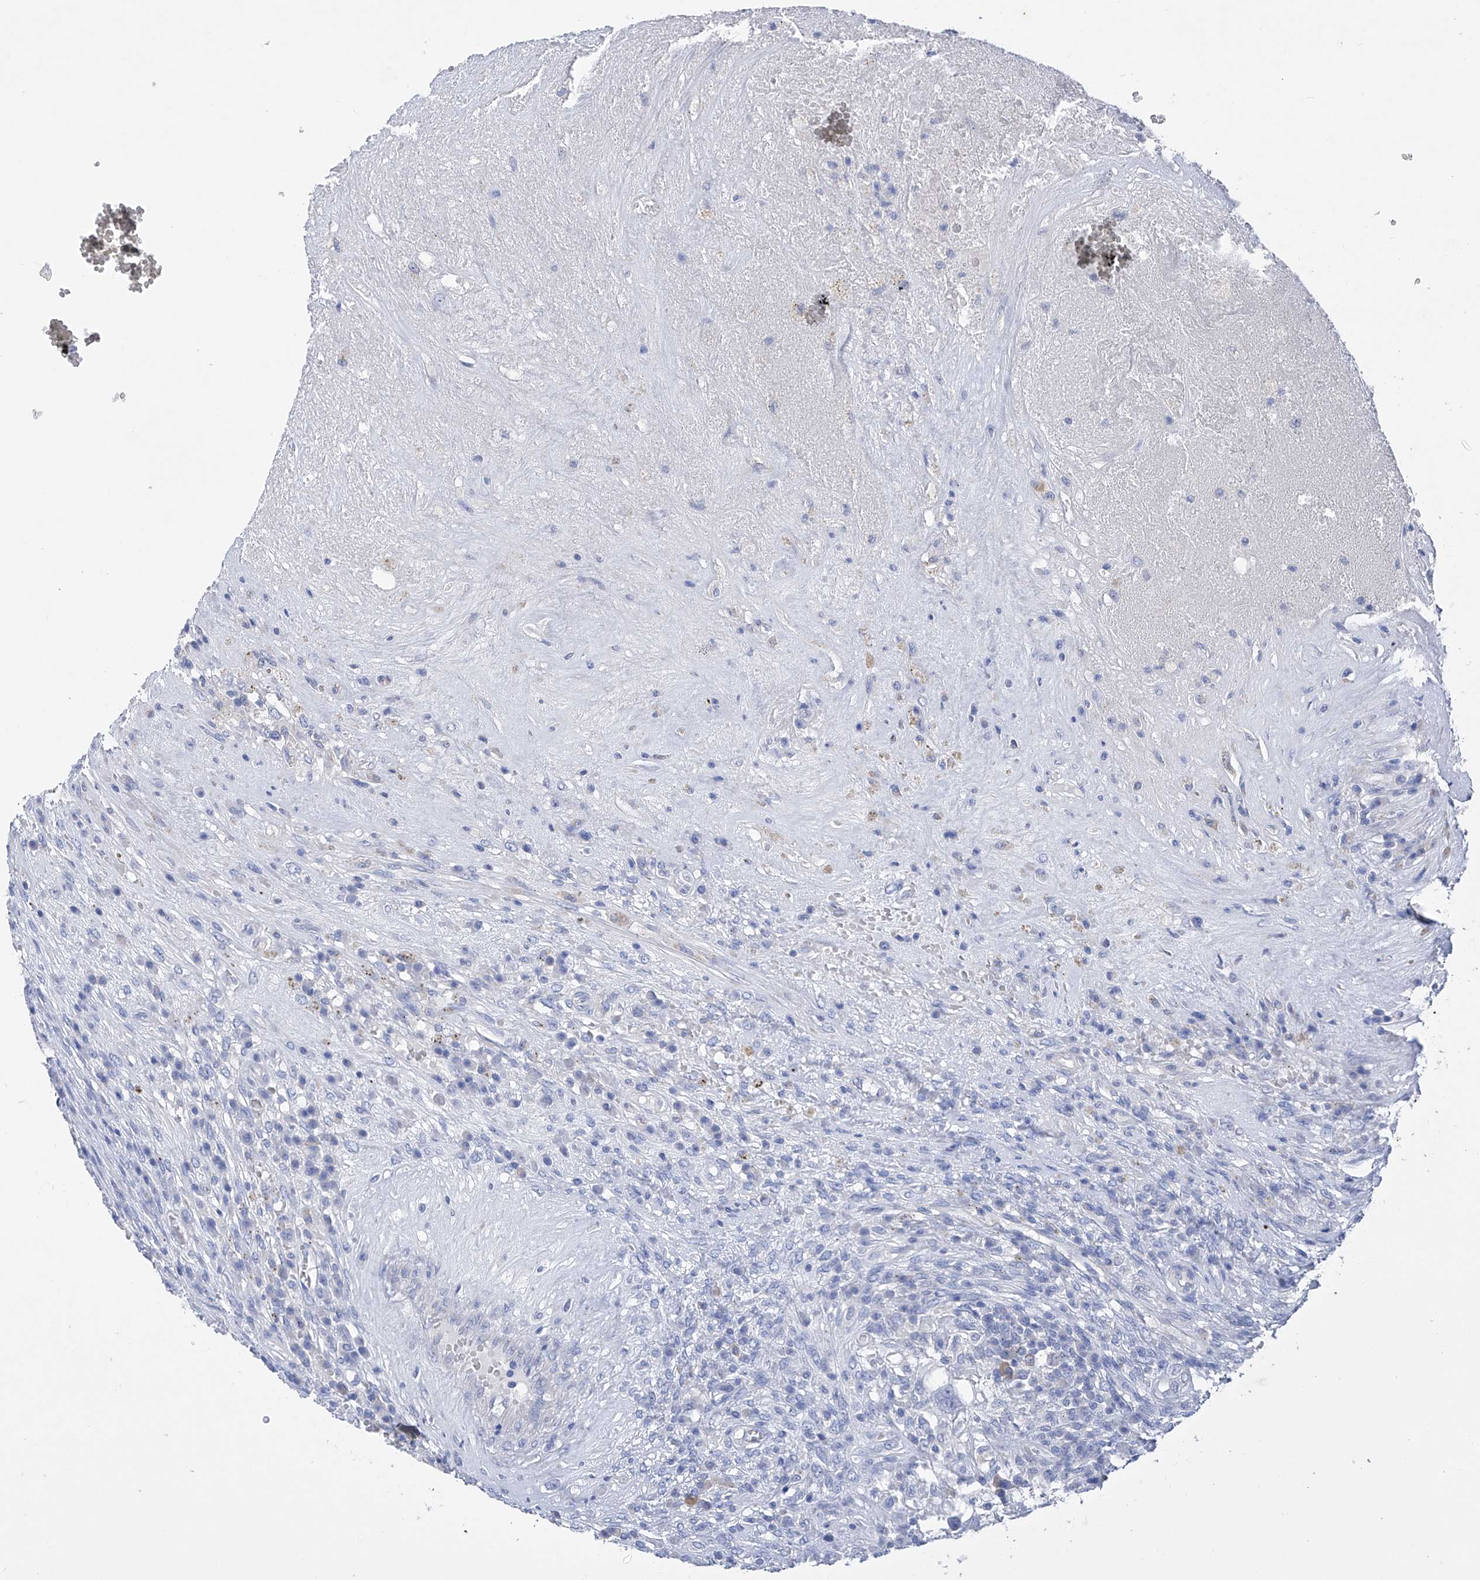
{"staining": {"intensity": "negative", "quantity": "none", "location": "none"}, "tissue": "testis cancer", "cell_type": "Tumor cells", "image_type": "cancer", "snomed": [{"axis": "morphology", "description": "Carcinoma, Embryonal, NOS"}, {"axis": "topography", "description": "Testis"}], "caption": "Testis cancer (embryonal carcinoma) was stained to show a protein in brown. There is no significant expression in tumor cells.", "gene": "ADRA1A", "patient": {"sex": "male", "age": 26}}